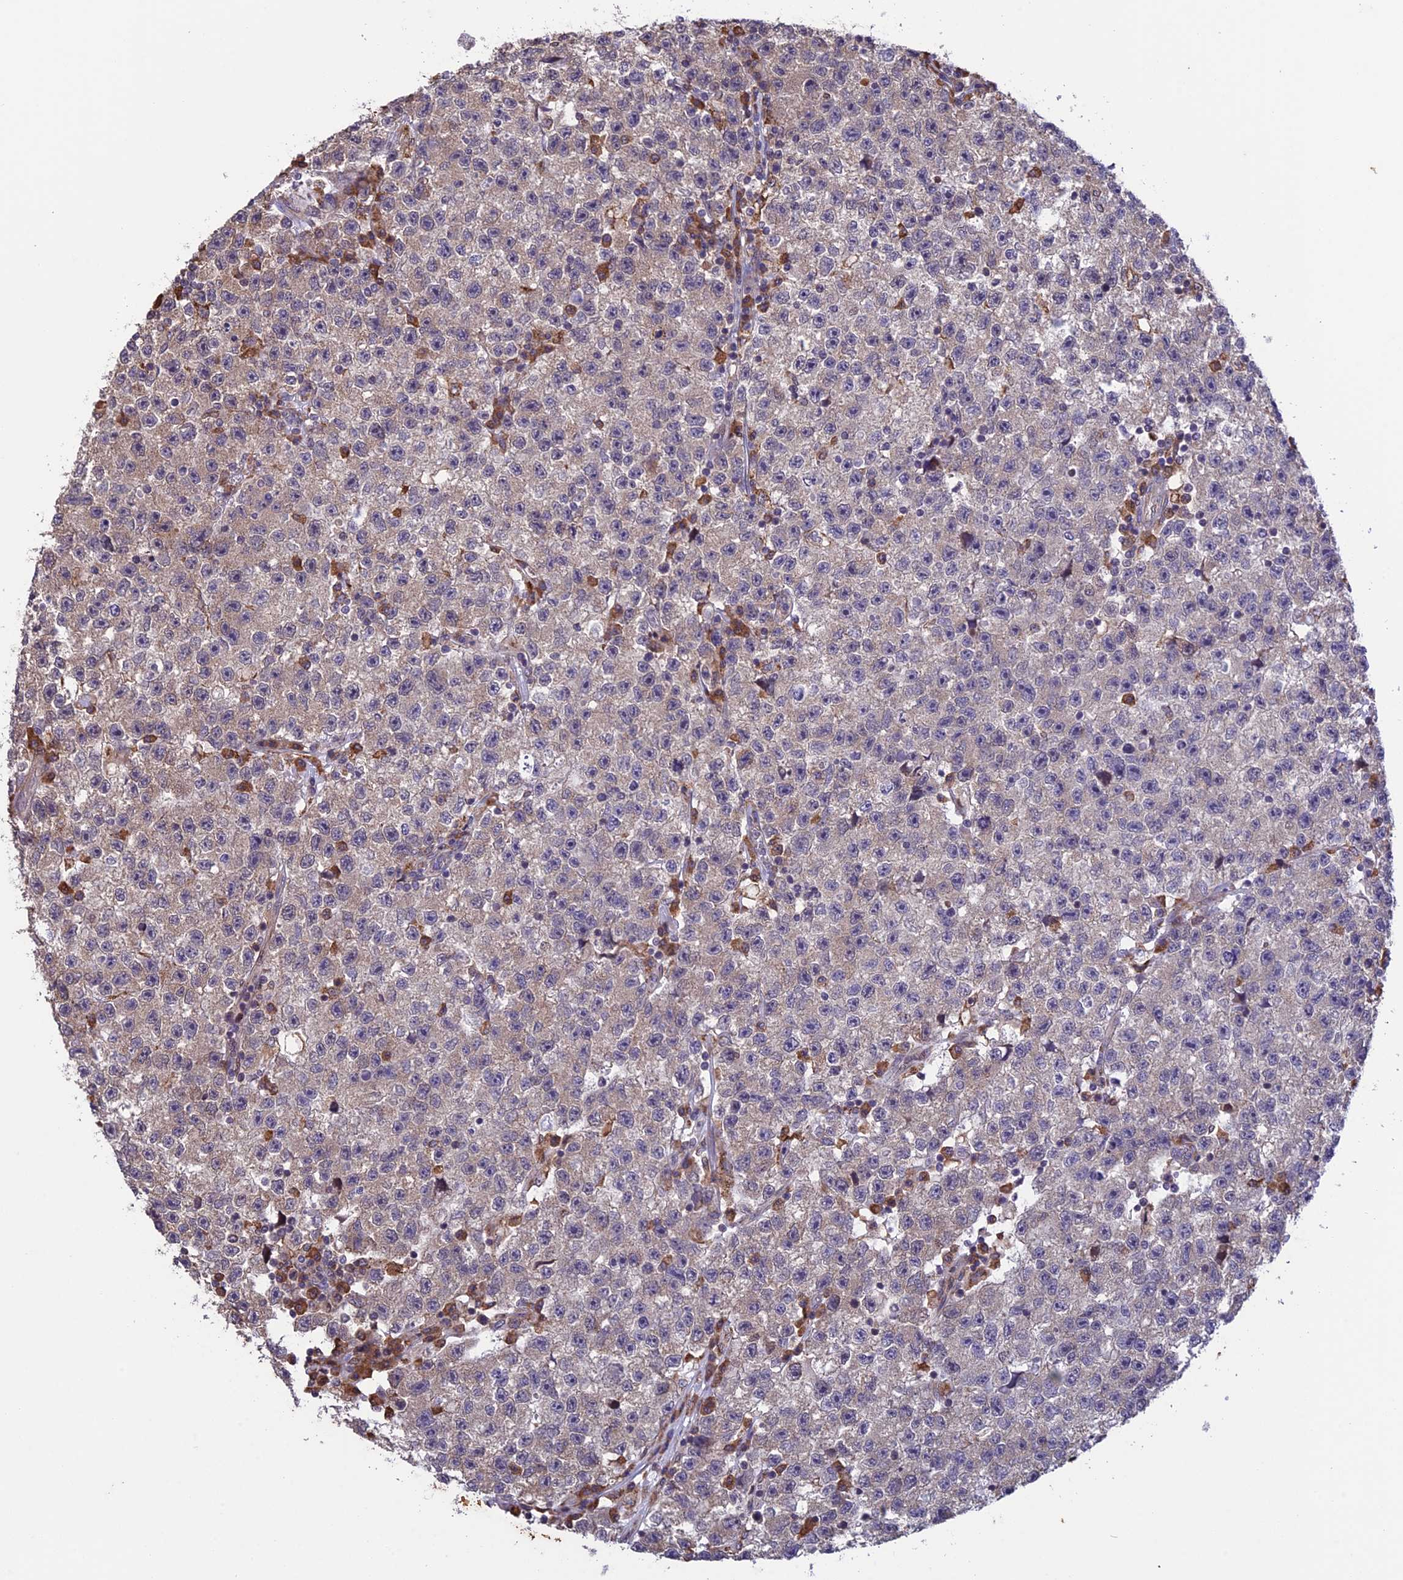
{"staining": {"intensity": "weak", "quantity": "<25%", "location": "cytoplasmic/membranous"}, "tissue": "testis cancer", "cell_type": "Tumor cells", "image_type": "cancer", "snomed": [{"axis": "morphology", "description": "Seminoma, NOS"}, {"axis": "topography", "description": "Testis"}], "caption": "Tumor cells are negative for brown protein staining in testis cancer (seminoma).", "gene": "DMRTA2", "patient": {"sex": "male", "age": 22}}